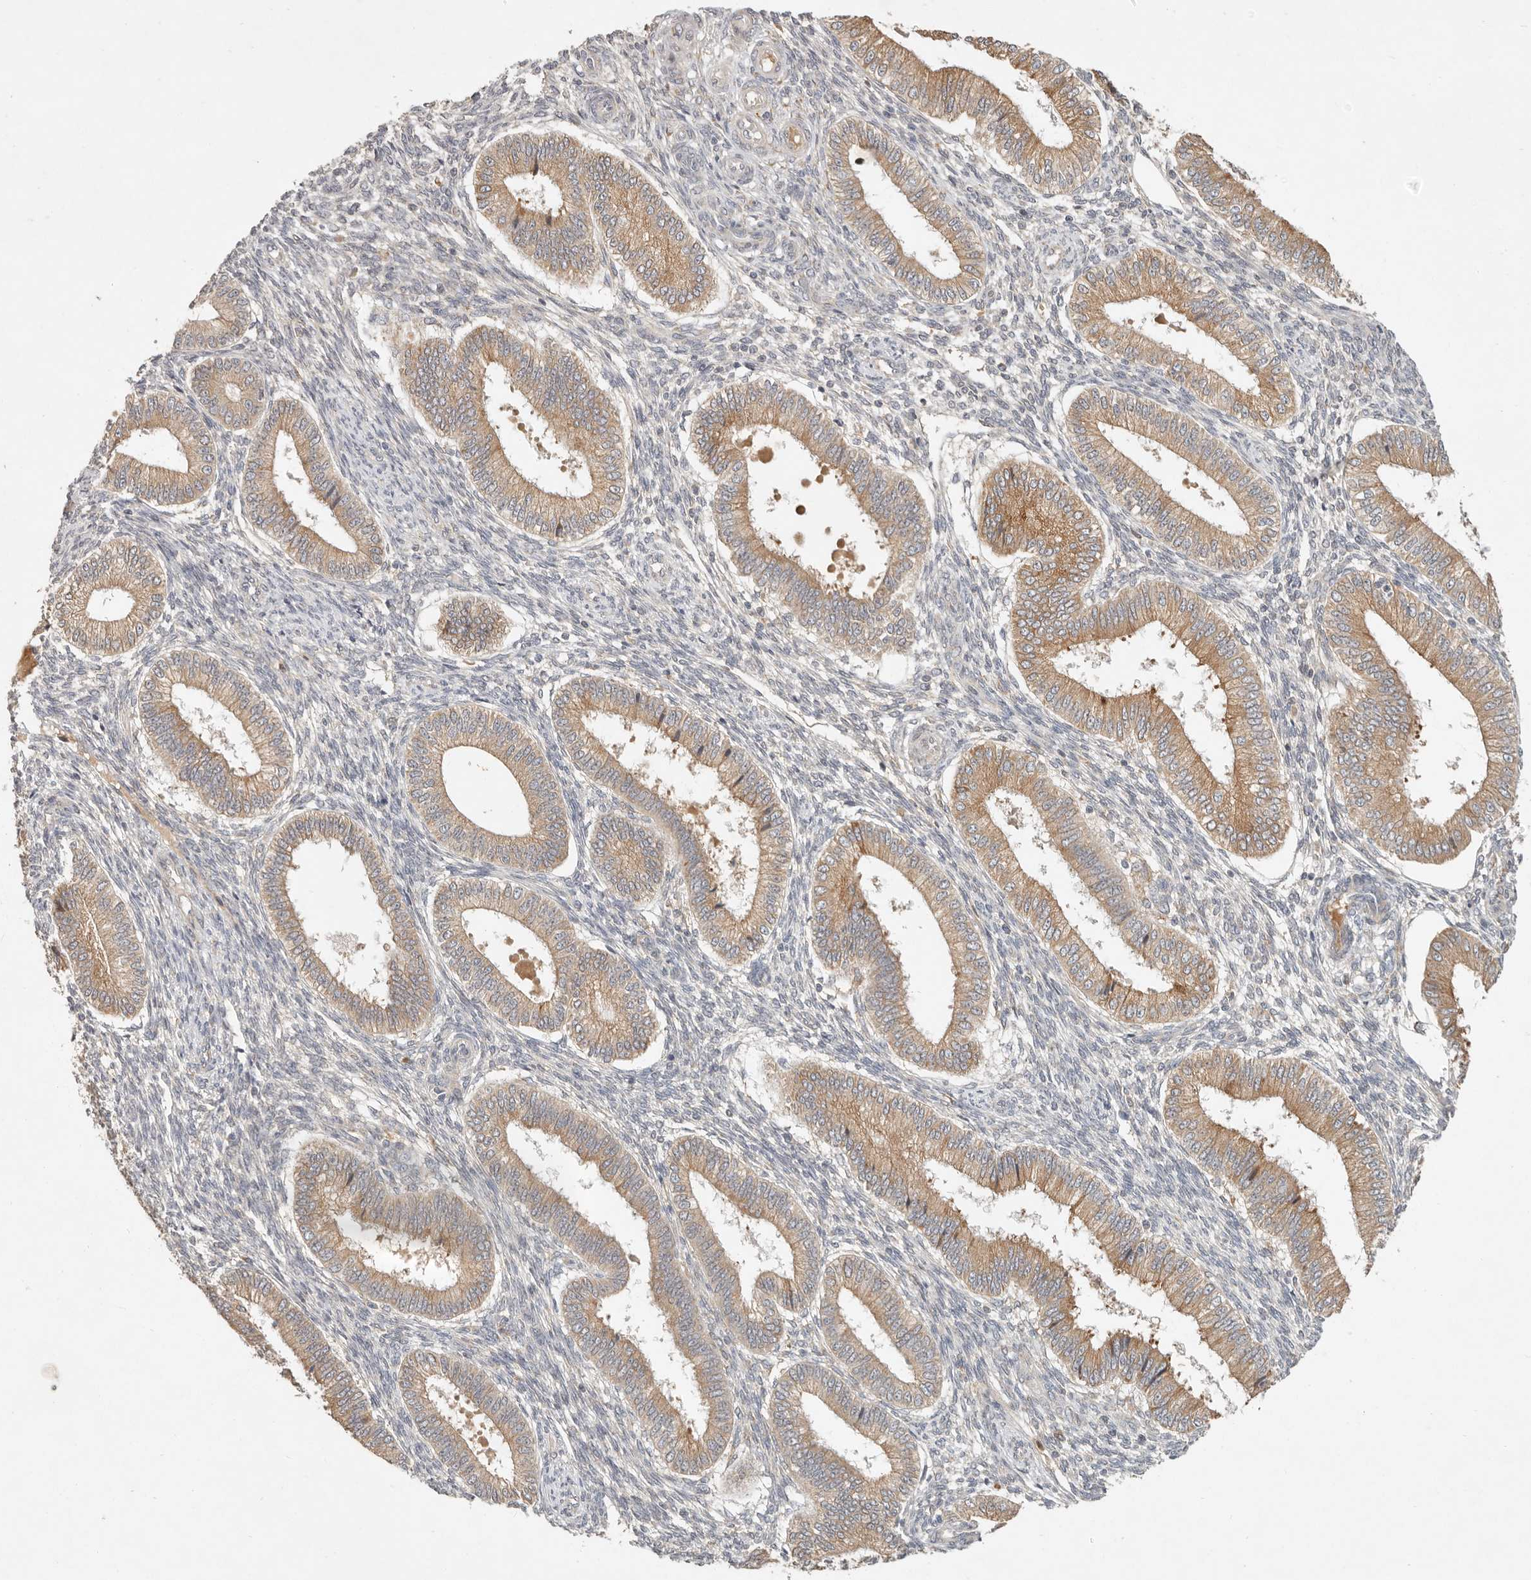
{"staining": {"intensity": "negative", "quantity": "none", "location": "none"}, "tissue": "endometrium", "cell_type": "Cells in endometrial stroma", "image_type": "normal", "snomed": [{"axis": "morphology", "description": "Normal tissue, NOS"}, {"axis": "topography", "description": "Endometrium"}], "caption": "High power microscopy histopathology image of an IHC photomicrograph of normal endometrium, revealing no significant expression in cells in endometrial stroma.", "gene": "ARHGEF10L", "patient": {"sex": "female", "age": 39}}